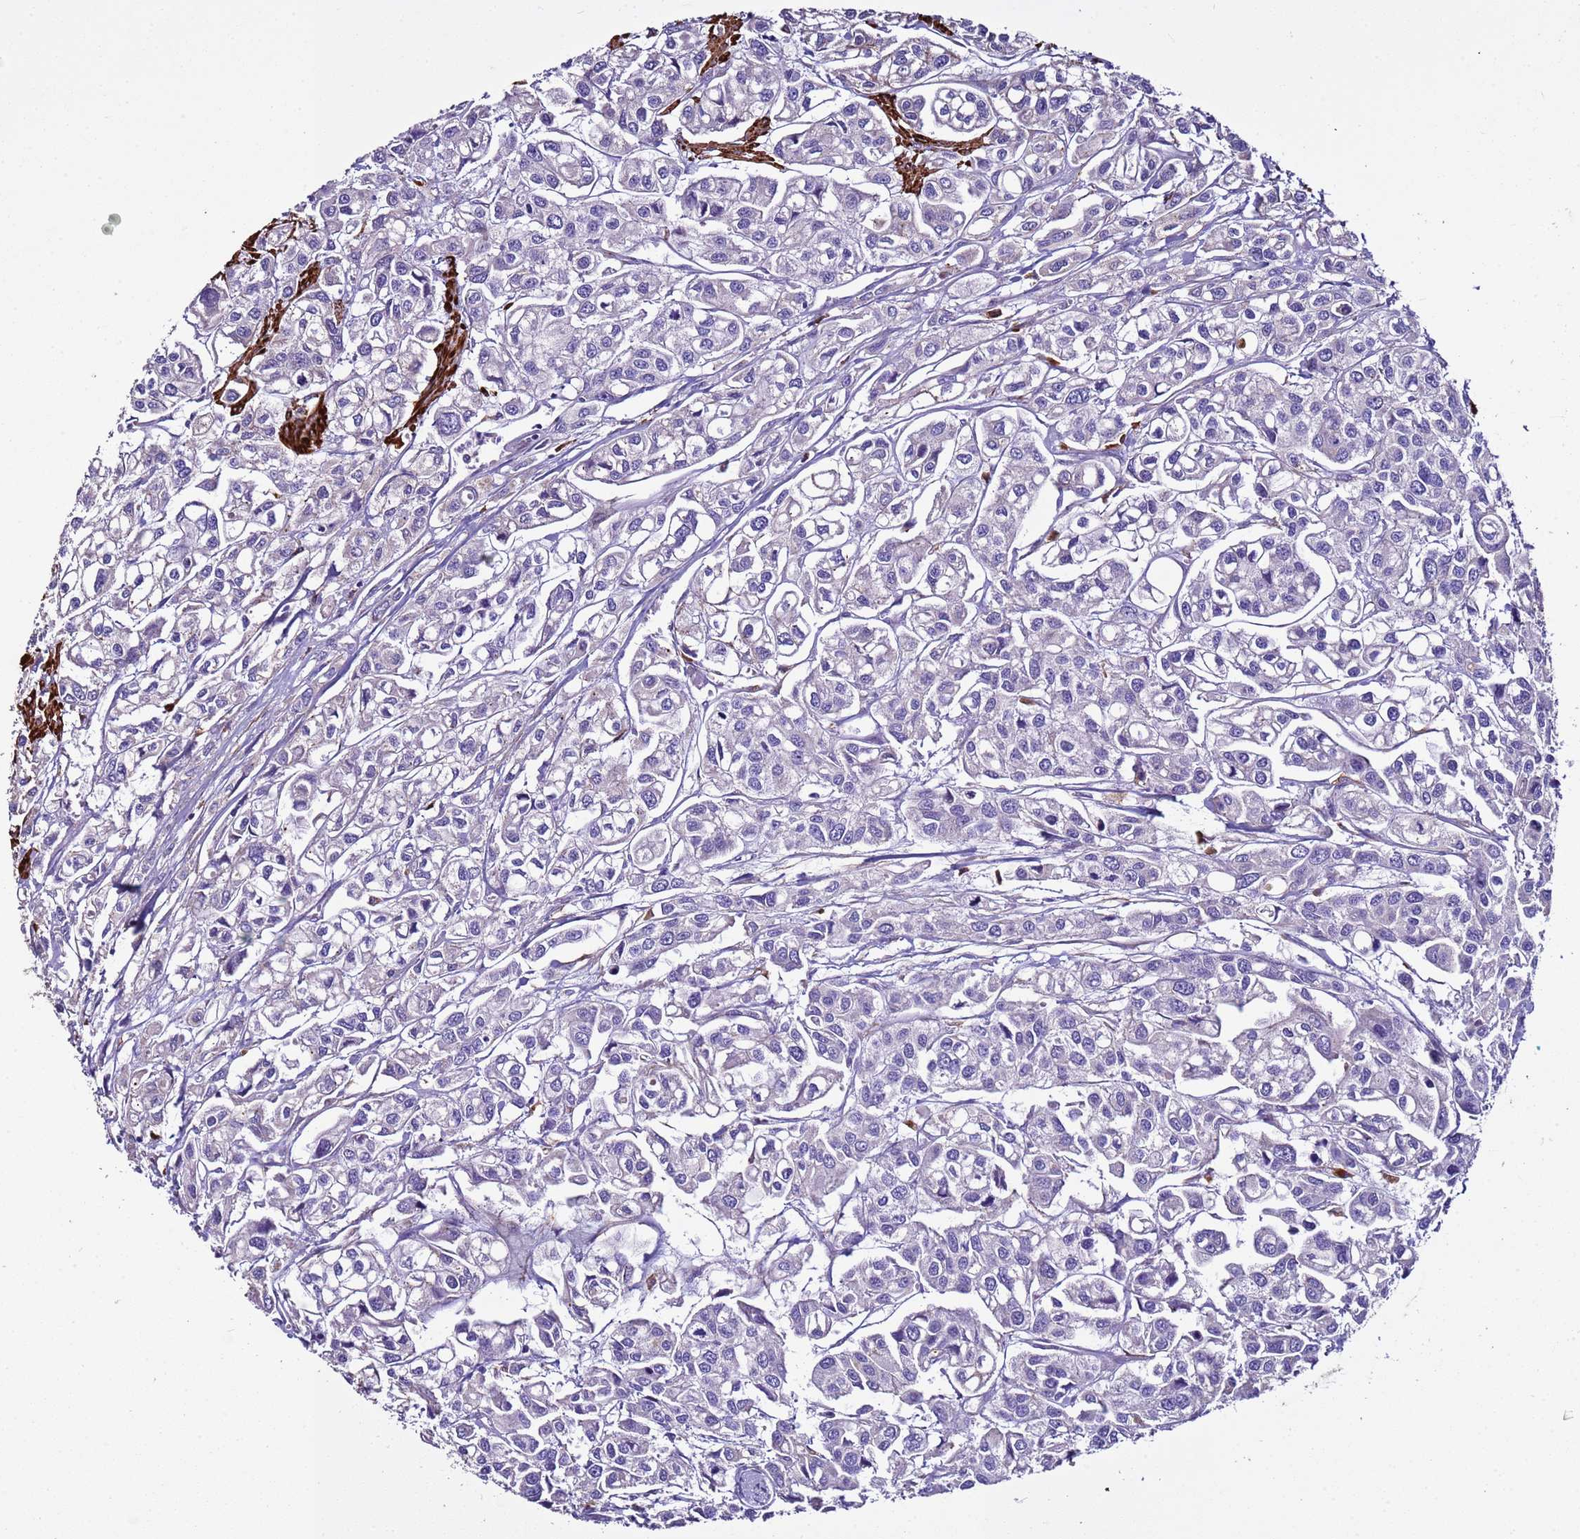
{"staining": {"intensity": "negative", "quantity": "none", "location": "none"}, "tissue": "urothelial cancer", "cell_type": "Tumor cells", "image_type": "cancer", "snomed": [{"axis": "morphology", "description": "Urothelial carcinoma, High grade"}, {"axis": "topography", "description": "Urinary bladder"}], "caption": "Immunohistochemical staining of human high-grade urothelial carcinoma shows no significant staining in tumor cells.", "gene": "RABL2B", "patient": {"sex": "male", "age": 67}}